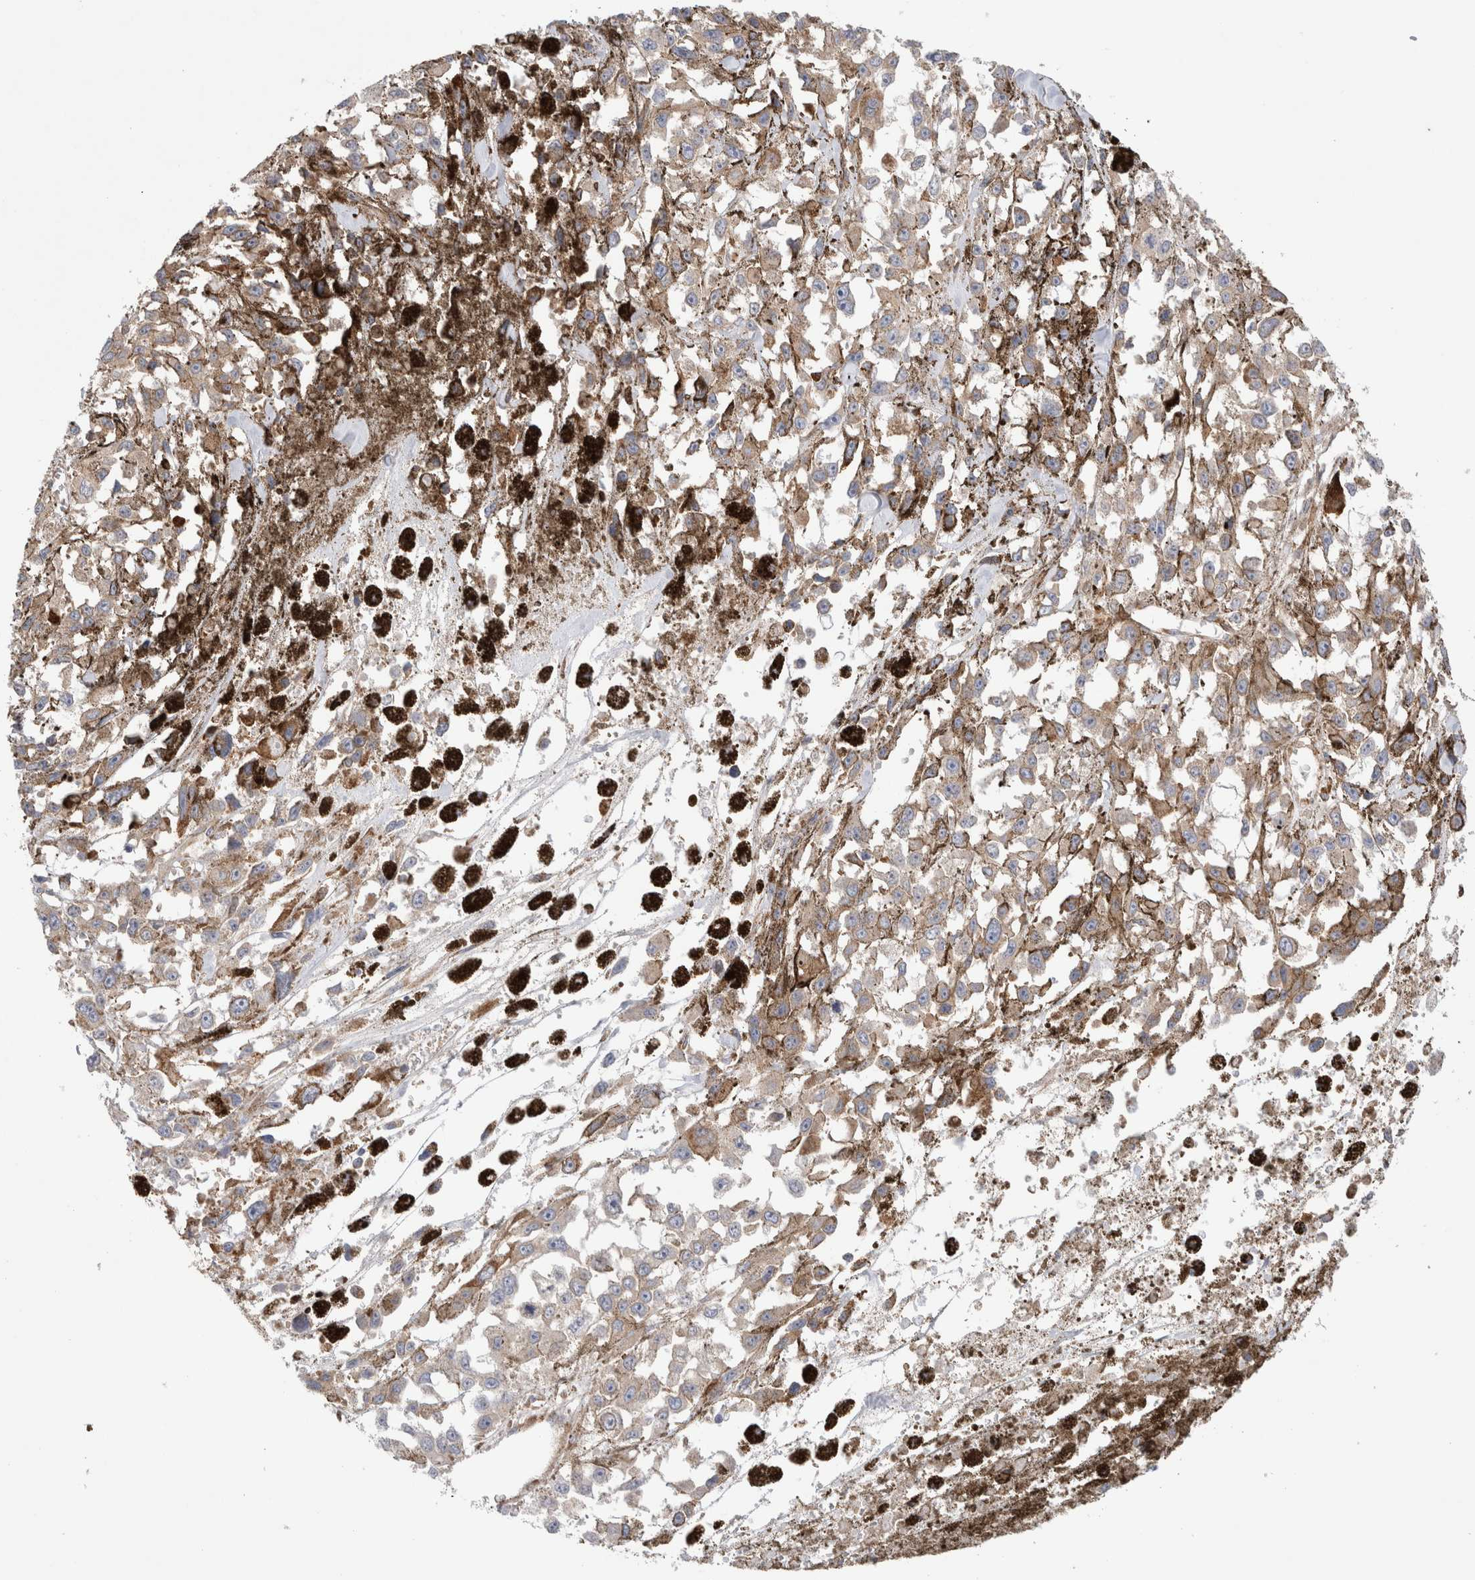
{"staining": {"intensity": "moderate", "quantity": "<25%", "location": "cytoplasmic/membranous"}, "tissue": "melanoma", "cell_type": "Tumor cells", "image_type": "cancer", "snomed": [{"axis": "morphology", "description": "Malignant melanoma, Metastatic site"}, {"axis": "topography", "description": "Lymph node"}], "caption": "IHC photomicrograph of neoplastic tissue: malignant melanoma (metastatic site) stained using IHC displays low levels of moderate protein expression localized specifically in the cytoplasmic/membranous of tumor cells, appearing as a cytoplasmic/membranous brown color.", "gene": "CNPY4", "patient": {"sex": "male", "age": 59}}